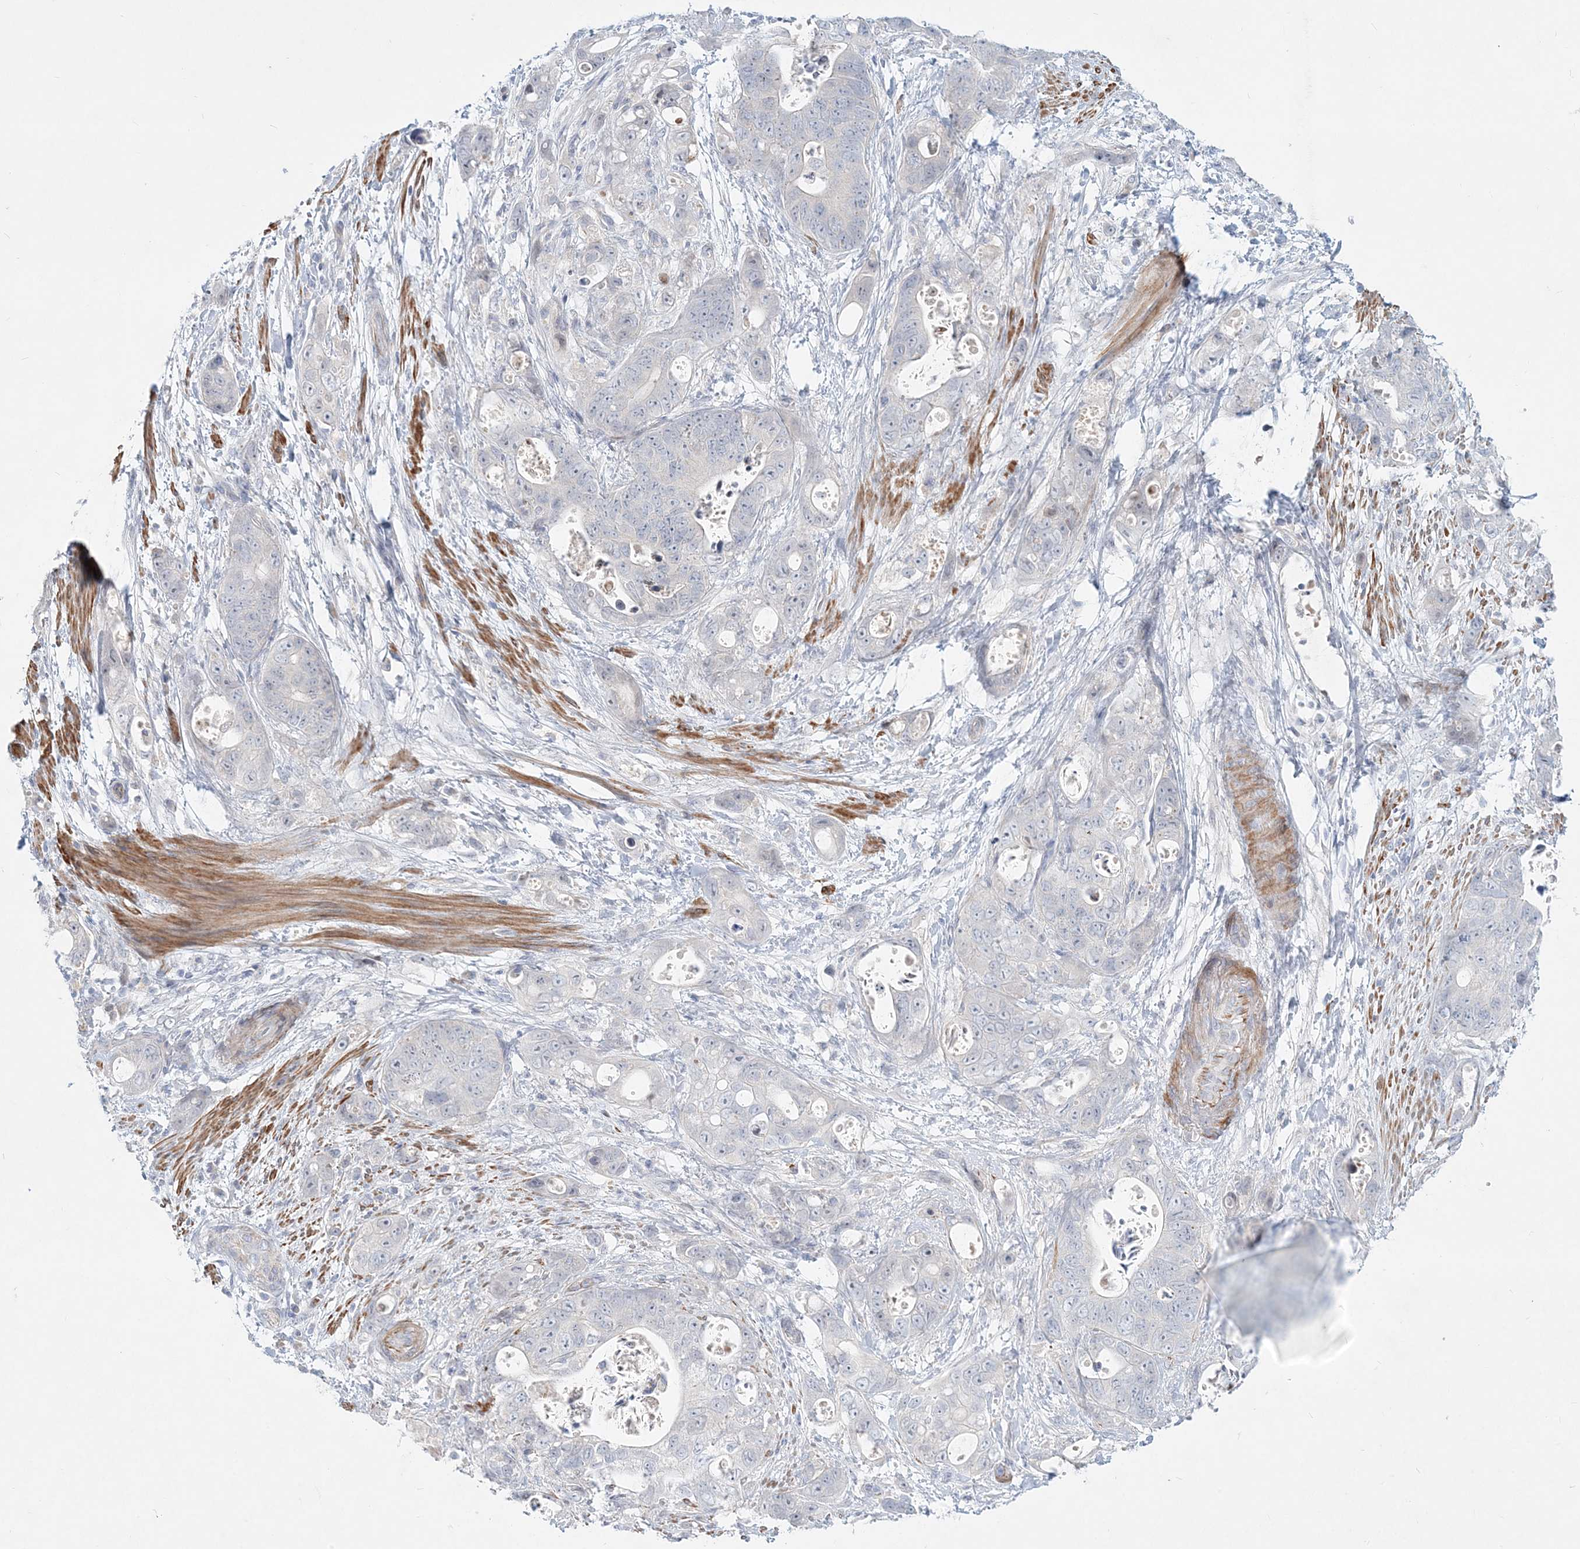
{"staining": {"intensity": "negative", "quantity": "none", "location": "none"}, "tissue": "stomach cancer", "cell_type": "Tumor cells", "image_type": "cancer", "snomed": [{"axis": "morphology", "description": "Adenocarcinoma, NOS"}, {"axis": "topography", "description": "Stomach"}], "caption": "An immunohistochemistry micrograph of stomach cancer (adenocarcinoma) is shown. There is no staining in tumor cells of stomach cancer (adenocarcinoma).", "gene": "DNAH5", "patient": {"sex": "female", "age": 89}}